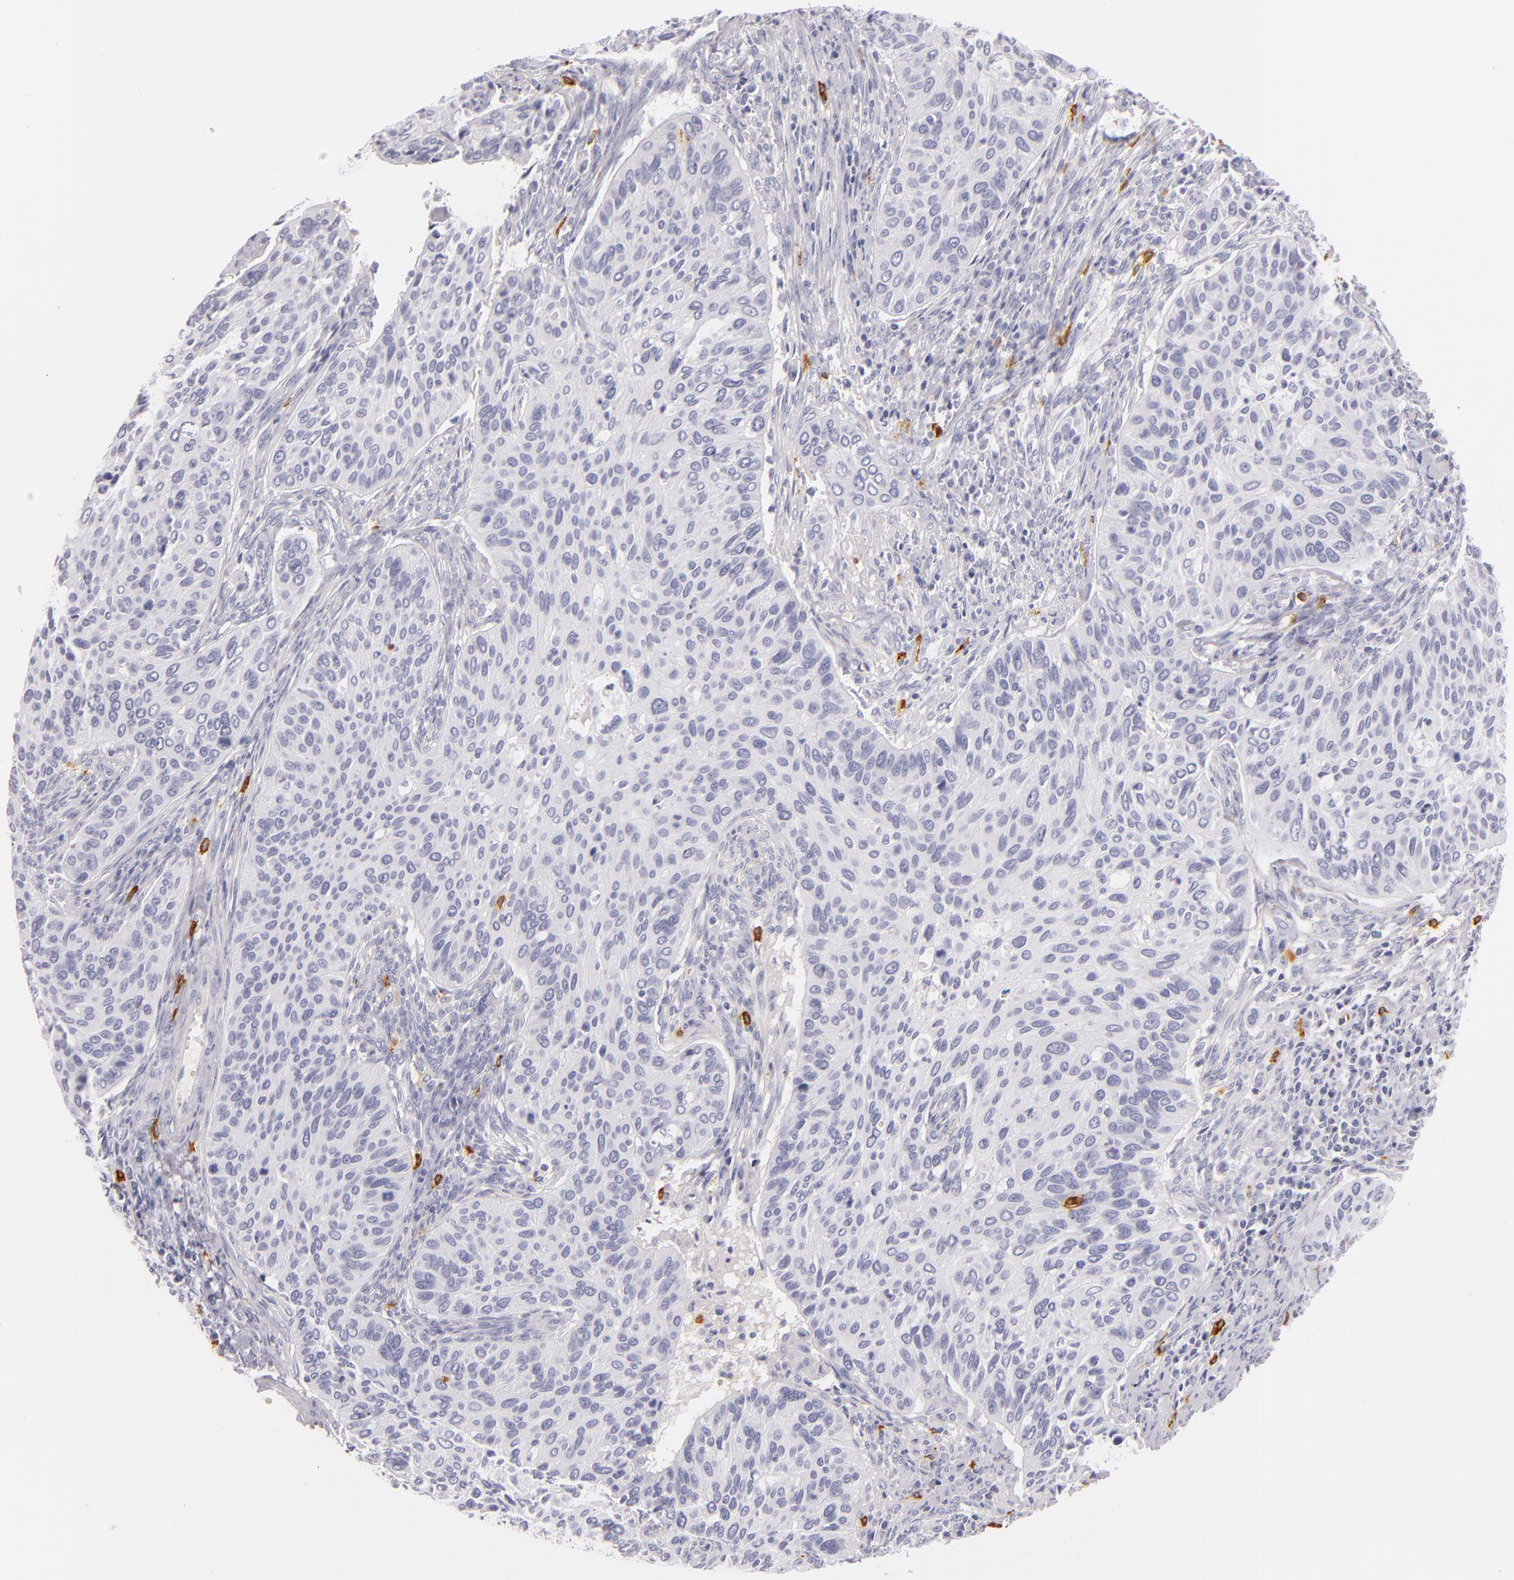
{"staining": {"intensity": "negative", "quantity": "none", "location": "none"}, "tissue": "cervical cancer", "cell_type": "Tumor cells", "image_type": "cancer", "snomed": [{"axis": "morphology", "description": "Adenocarcinoma, NOS"}, {"axis": "topography", "description": "Cervix"}], "caption": "An image of cervical adenocarcinoma stained for a protein demonstrates no brown staining in tumor cells.", "gene": "TPSD1", "patient": {"sex": "female", "age": 29}}